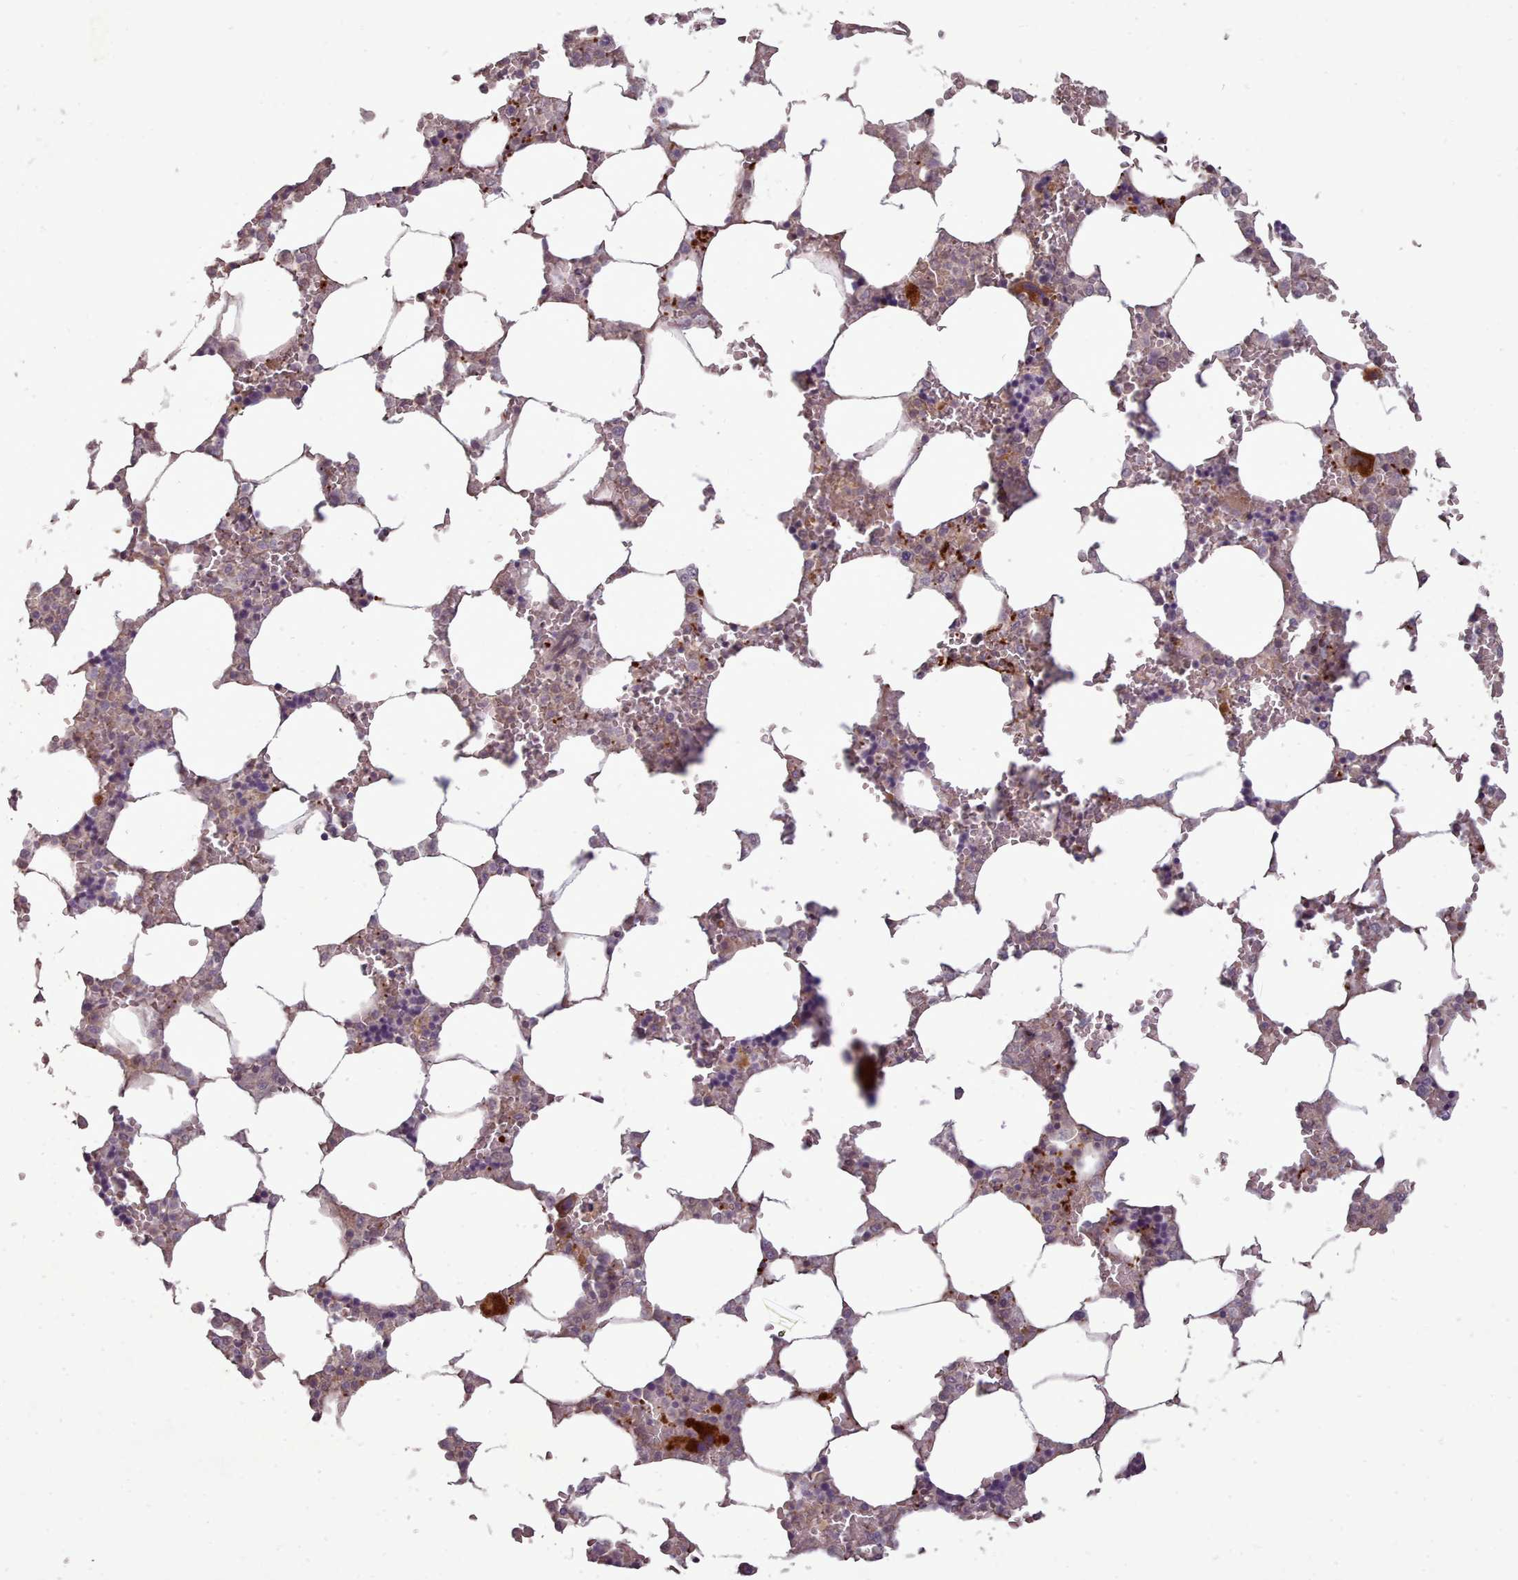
{"staining": {"intensity": "strong", "quantity": "<25%", "location": "cytoplasmic/membranous"}, "tissue": "bone marrow", "cell_type": "Hematopoietic cells", "image_type": "normal", "snomed": [{"axis": "morphology", "description": "Normal tissue, NOS"}, {"axis": "topography", "description": "Bone marrow"}], "caption": "Immunohistochemistry (IHC) staining of unremarkable bone marrow, which displays medium levels of strong cytoplasmic/membranous positivity in approximately <25% of hematopoietic cells indicating strong cytoplasmic/membranous protein positivity. The staining was performed using DAB (brown) for protein detection and nuclei were counterstained in hematoxylin (blue).", "gene": "LEFTY1", "patient": {"sex": "male", "age": 64}}